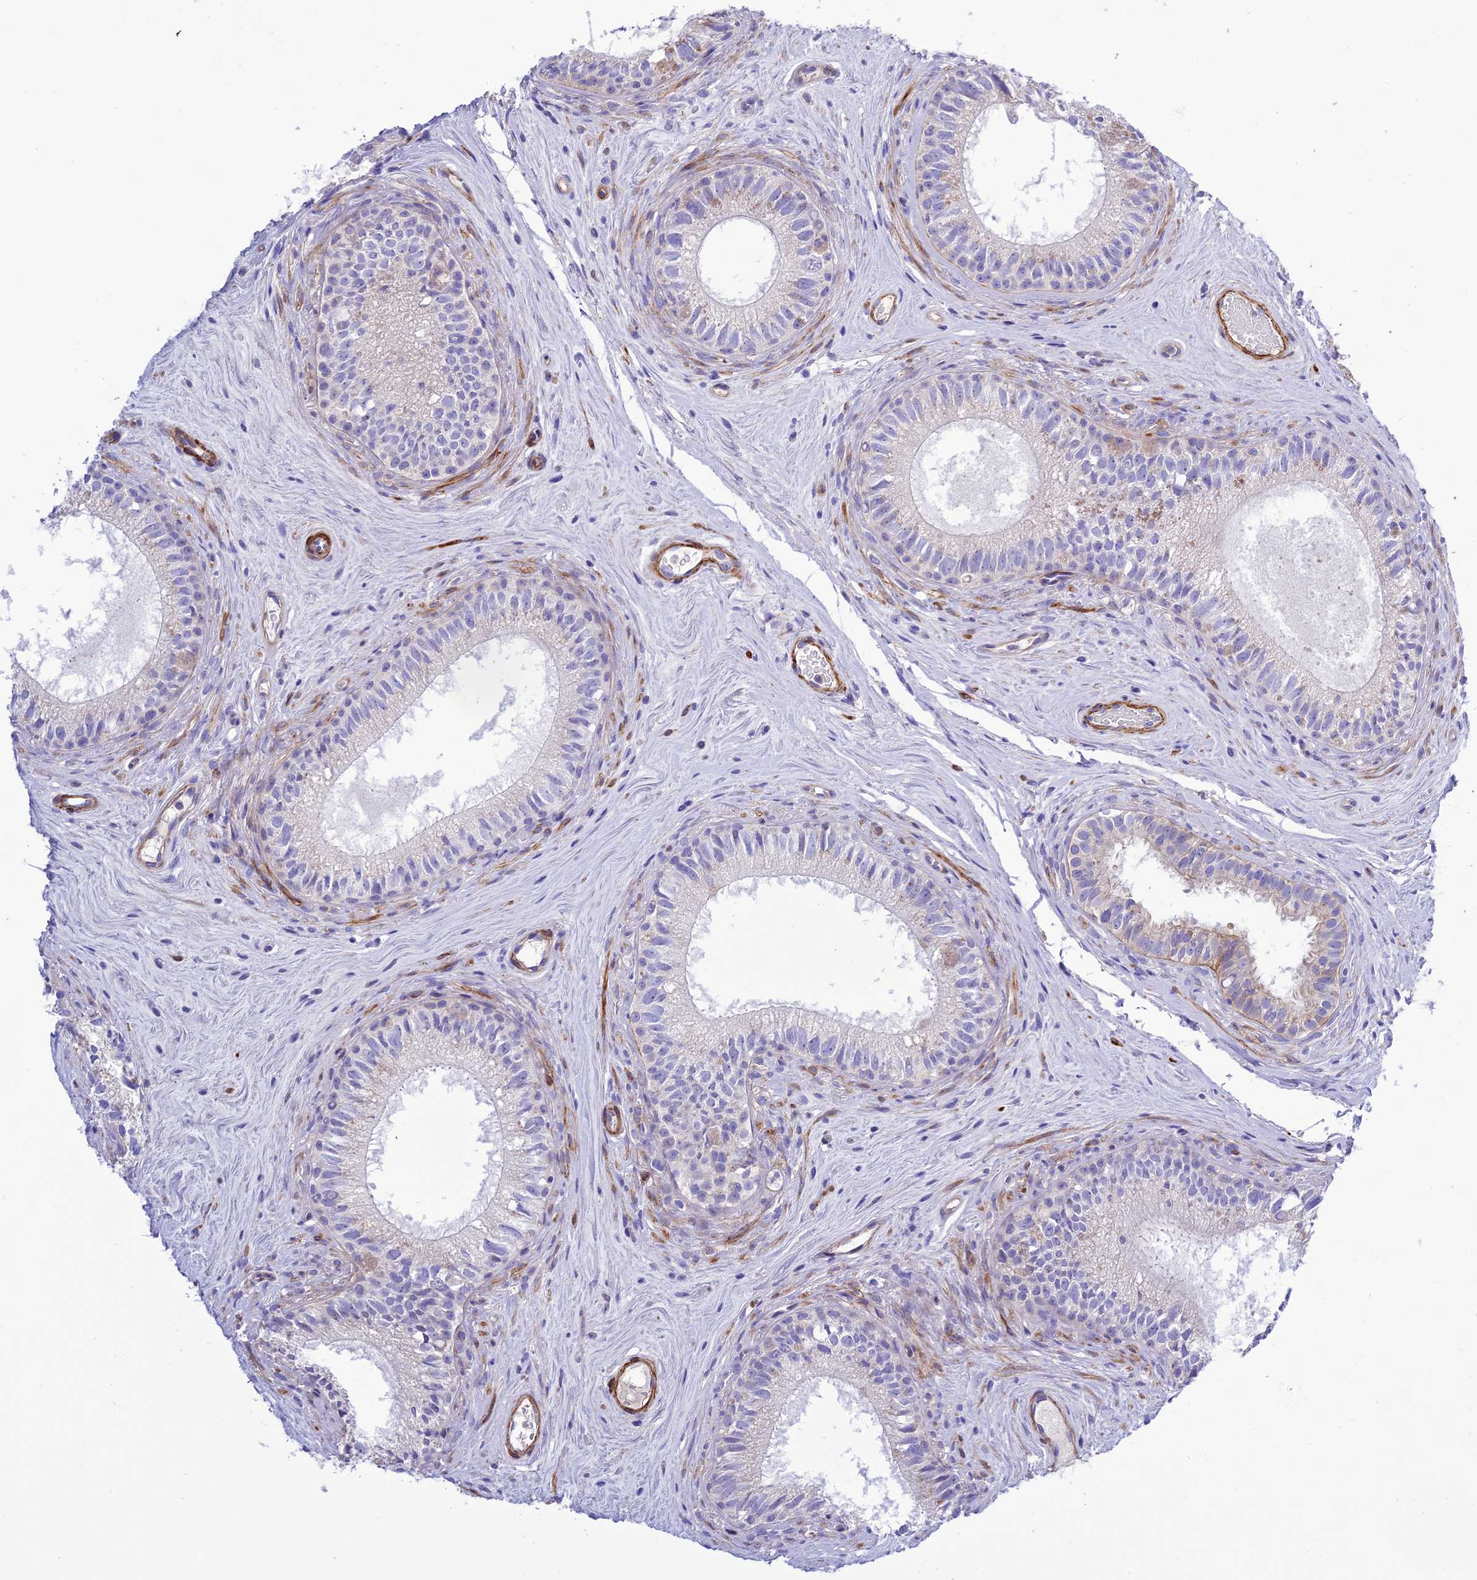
{"staining": {"intensity": "negative", "quantity": "none", "location": "none"}, "tissue": "epididymis", "cell_type": "Glandular cells", "image_type": "normal", "snomed": [{"axis": "morphology", "description": "Normal tissue, NOS"}, {"axis": "topography", "description": "Epididymis"}], "caption": "IHC photomicrograph of benign epididymis stained for a protein (brown), which demonstrates no expression in glandular cells. (DAB (3,3'-diaminobenzidine) IHC with hematoxylin counter stain).", "gene": "FRA10AC1", "patient": {"sex": "male", "age": 71}}